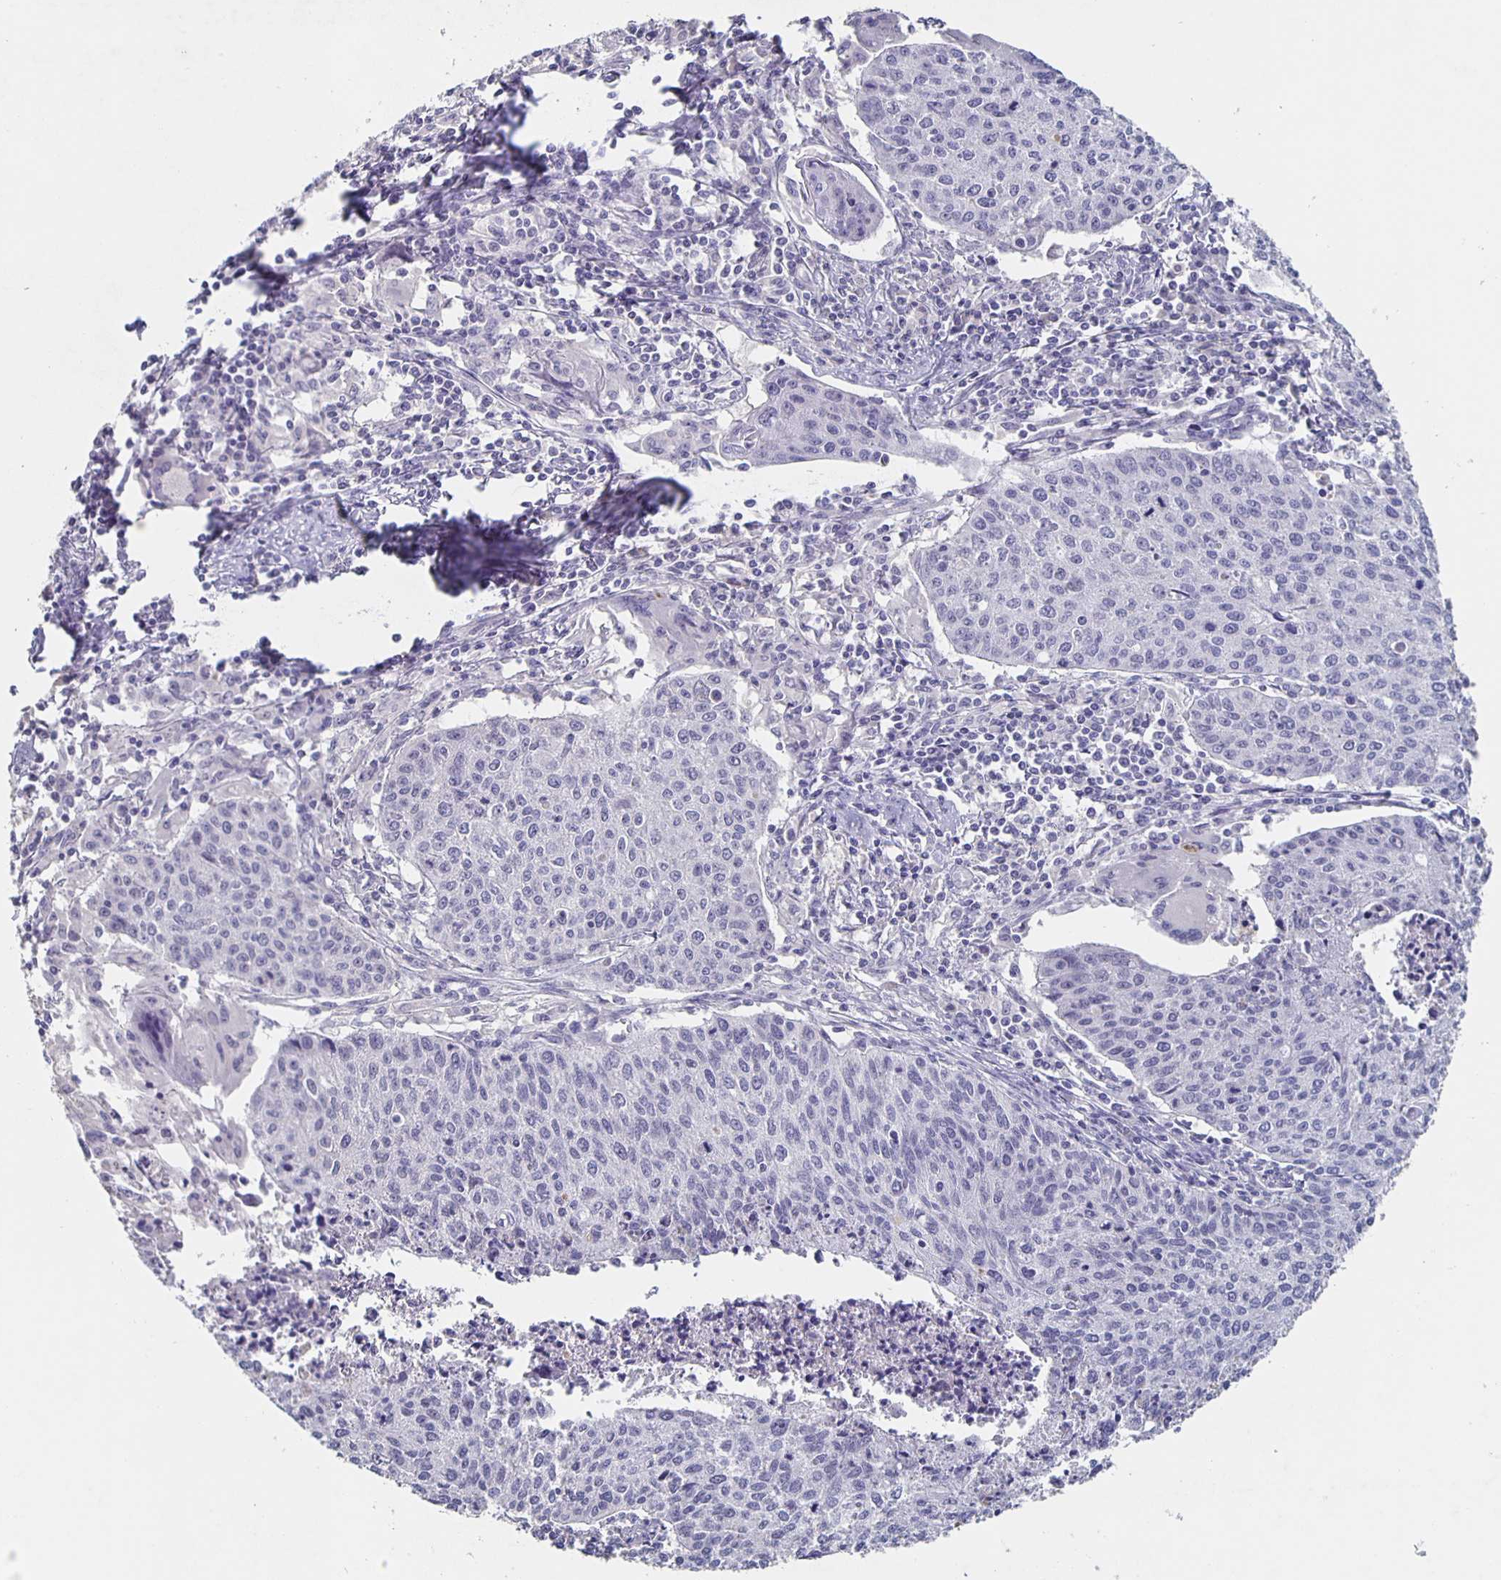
{"staining": {"intensity": "negative", "quantity": "none", "location": "none"}, "tissue": "cervical cancer", "cell_type": "Tumor cells", "image_type": "cancer", "snomed": [{"axis": "morphology", "description": "Squamous cell carcinoma, NOS"}, {"axis": "topography", "description": "Cervix"}], "caption": "This is a image of IHC staining of cervical cancer, which shows no expression in tumor cells.", "gene": "CACNA2D2", "patient": {"sex": "female", "age": 38}}